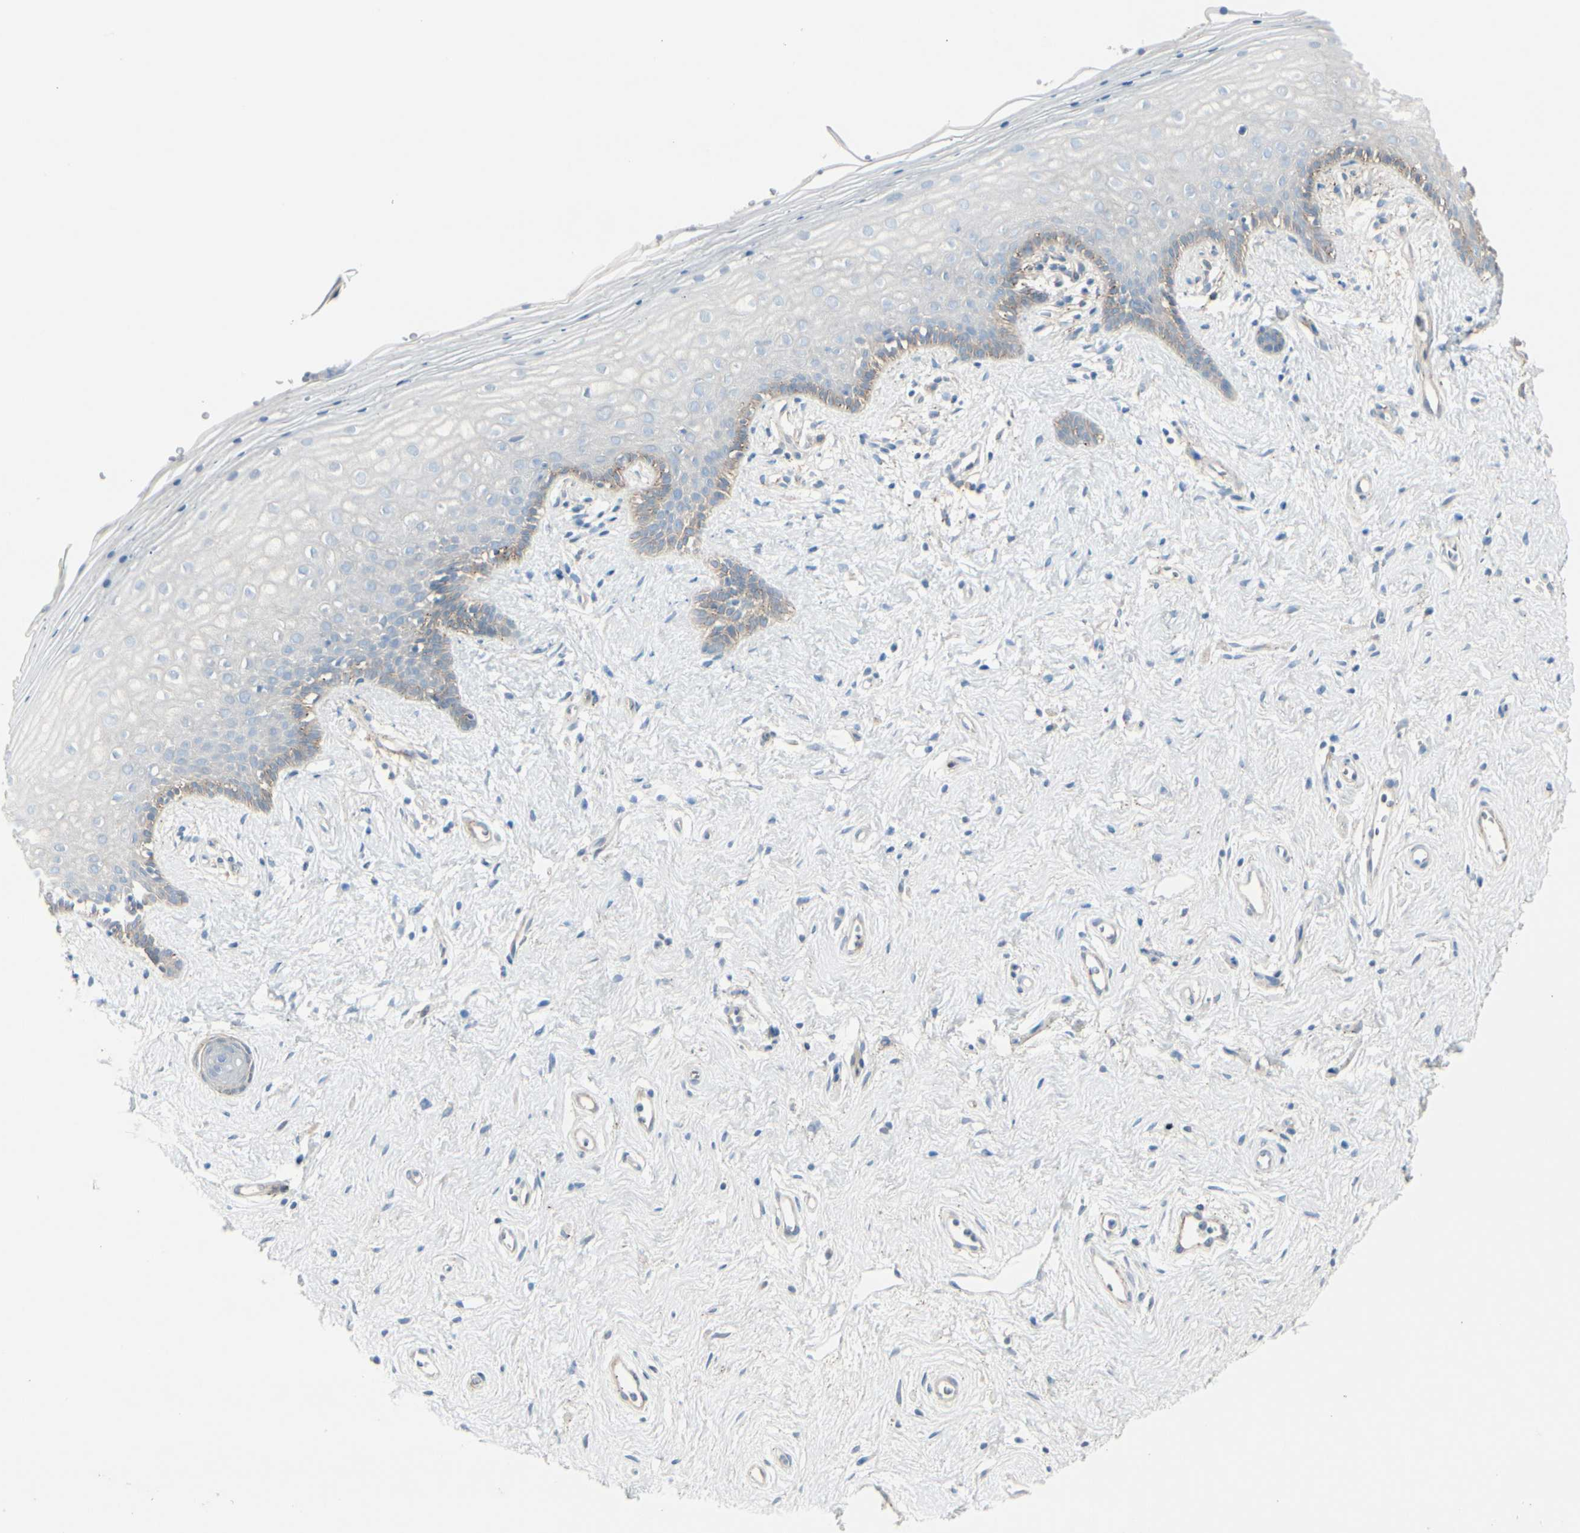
{"staining": {"intensity": "negative", "quantity": "none", "location": "none"}, "tissue": "vagina", "cell_type": "Squamous epithelial cells", "image_type": "normal", "snomed": [{"axis": "morphology", "description": "Normal tissue, NOS"}, {"axis": "topography", "description": "Vagina"}], "caption": "Human vagina stained for a protein using IHC shows no positivity in squamous epithelial cells.", "gene": "CACNA2D1", "patient": {"sex": "female", "age": 44}}